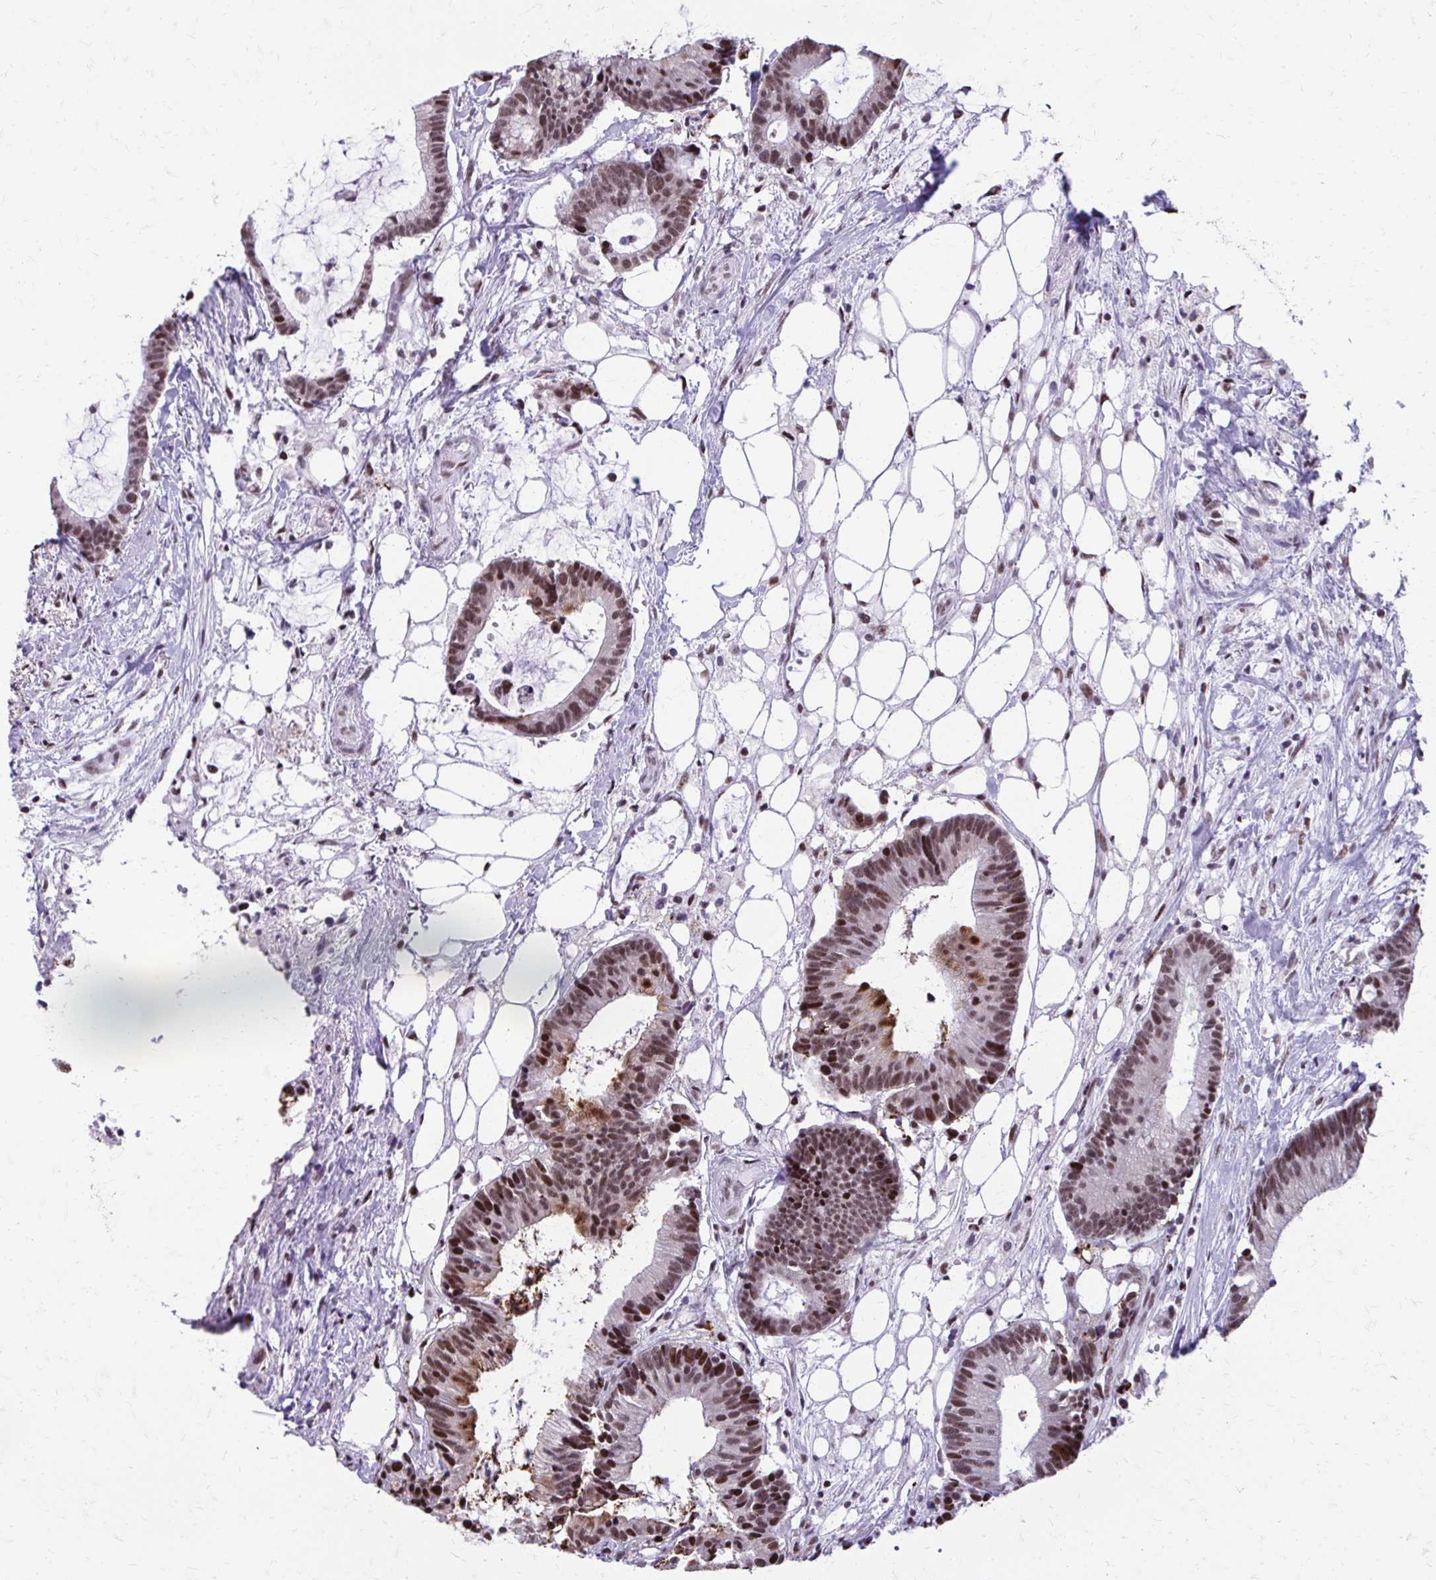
{"staining": {"intensity": "moderate", "quantity": ">75%", "location": "nuclear"}, "tissue": "colorectal cancer", "cell_type": "Tumor cells", "image_type": "cancer", "snomed": [{"axis": "morphology", "description": "Adenocarcinoma, NOS"}, {"axis": "topography", "description": "Colon"}], "caption": "Human adenocarcinoma (colorectal) stained with a protein marker exhibits moderate staining in tumor cells.", "gene": "SS18", "patient": {"sex": "female", "age": 78}}